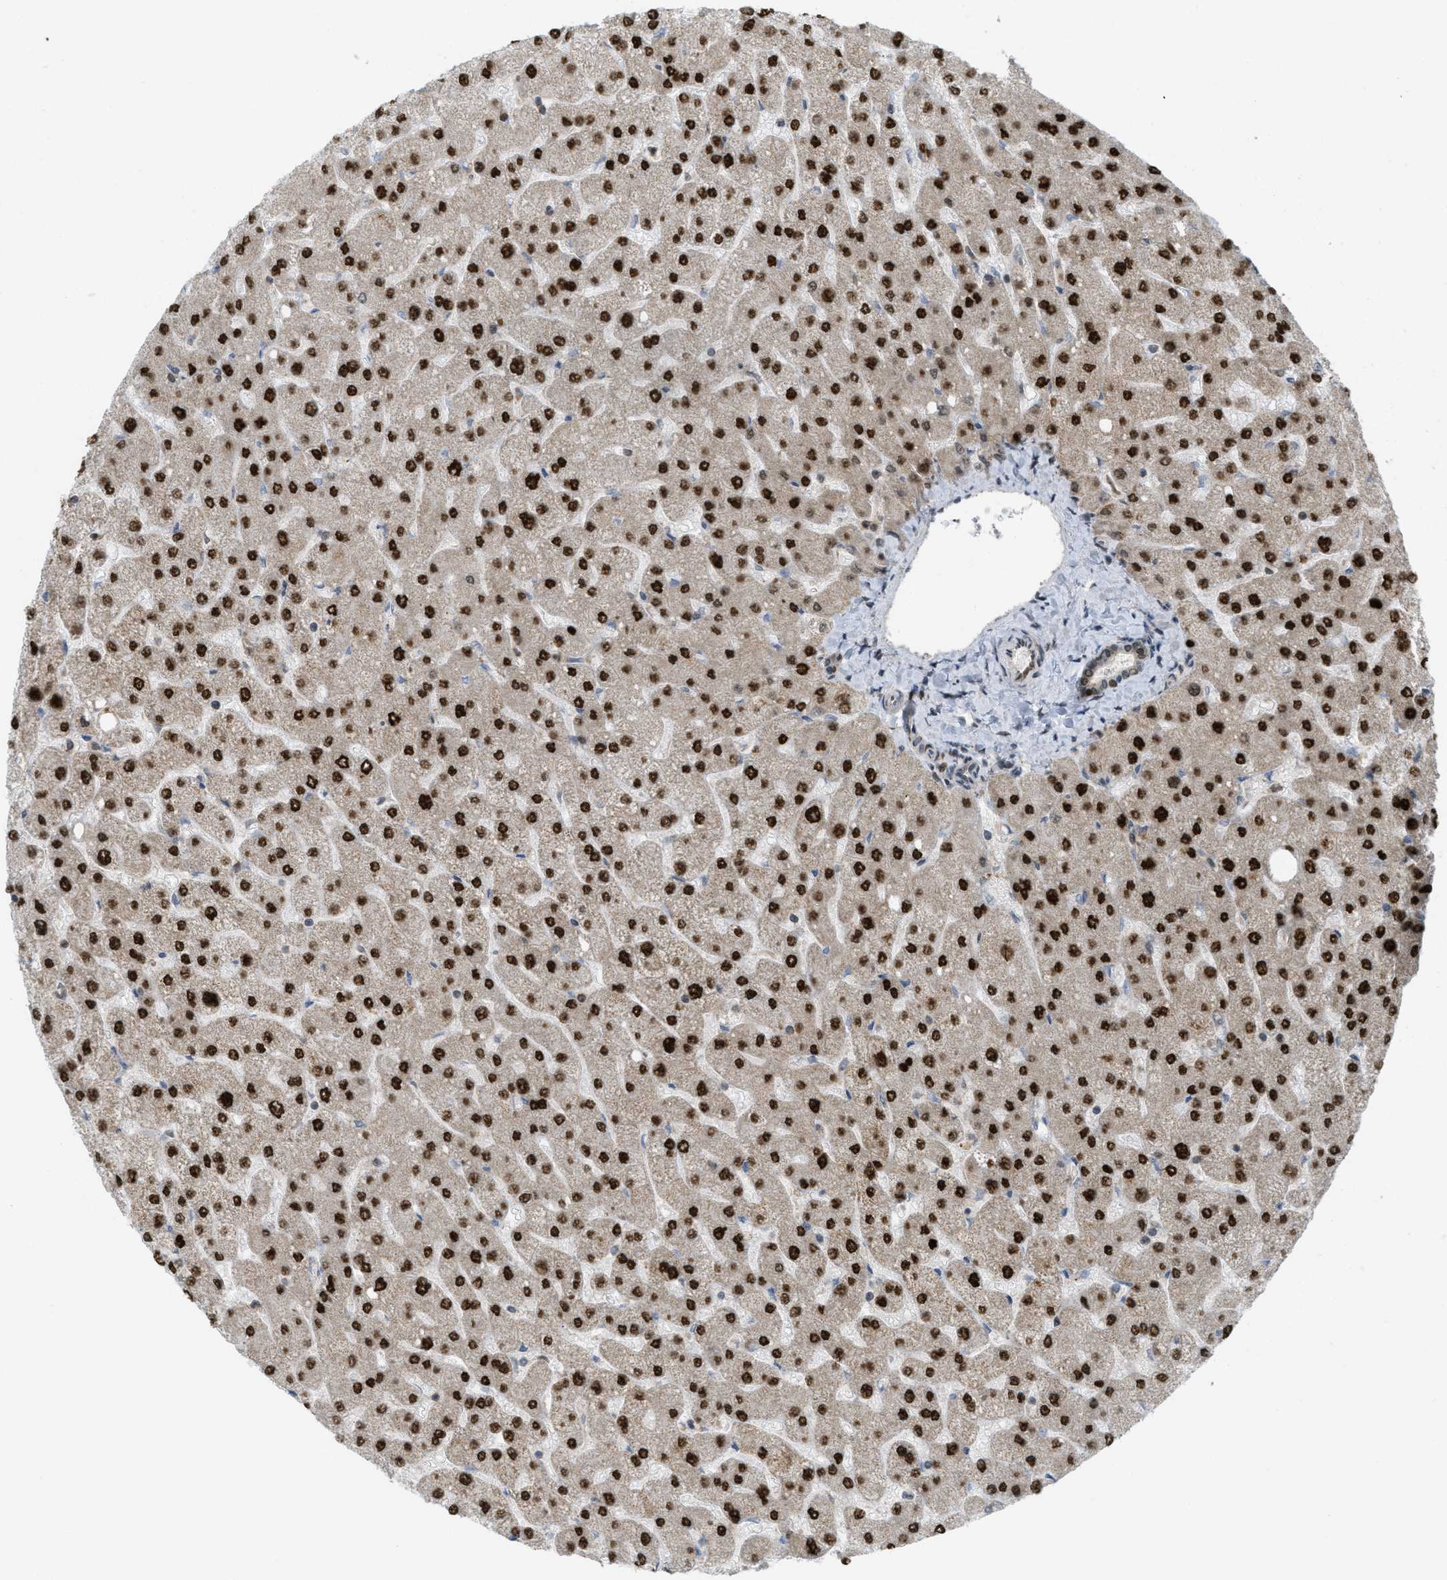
{"staining": {"intensity": "strong", "quantity": "<25%", "location": "cytoplasmic/membranous,nuclear"}, "tissue": "liver", "cell_type": "Cholangiocytes", "image_type": "normal", "snomed": [{"axis": "morphology", "description": "Normal tissue, NOS"}, {"axis": "topography", "description": "Liver"}], "caption": "There is medium levels of strong cytoplasmic/membranous,nuclear positivity in cholangiocytes of unremarkable liver, as demonstrated by immunohistochemical staining (brown color).", "gene": "TLK1", "patient": {"sex": "male", "age": 55}}